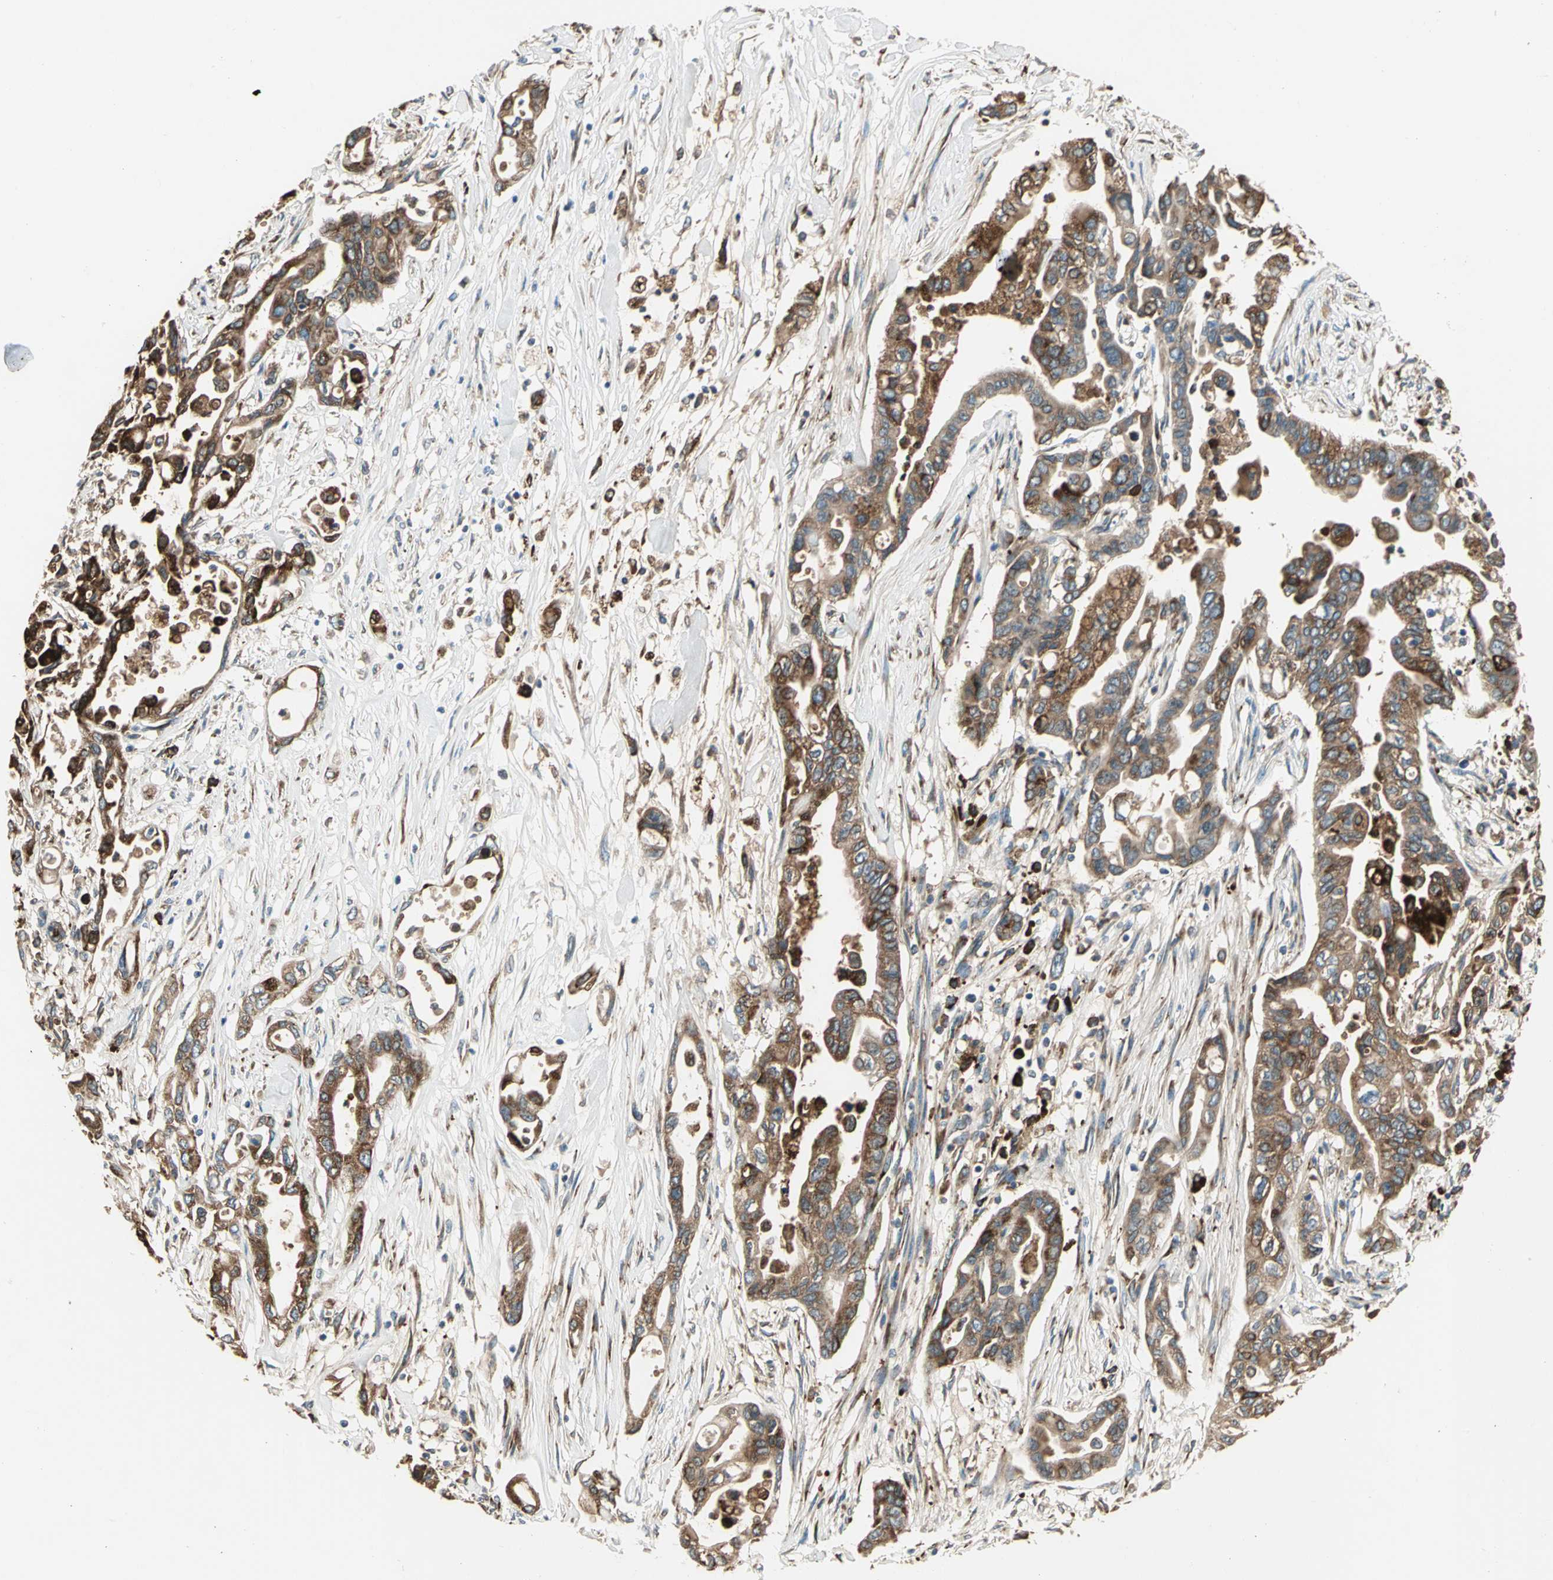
{"staining": {"intensity": "moderate", "quantity": ">75%", "location": "cytoplasmic/membranous"}, "tissue": "pancreatic cancer", "cell_type": "Tumor cells", "image_type": "cancer", "snomed": [{"axis": "morphology", "description": "Adenocarcinoma, NOS"}, {"axis": "topography", "description": "Pancreas"}], "caption": "Tumor cells display medium levels of moderate cytoplasmic/membranous staining in about >75% of cells in adenocarcinoma (pancreatic).", "gene": "PDIA4", "patient": {"sex": "female", "age": 57}}